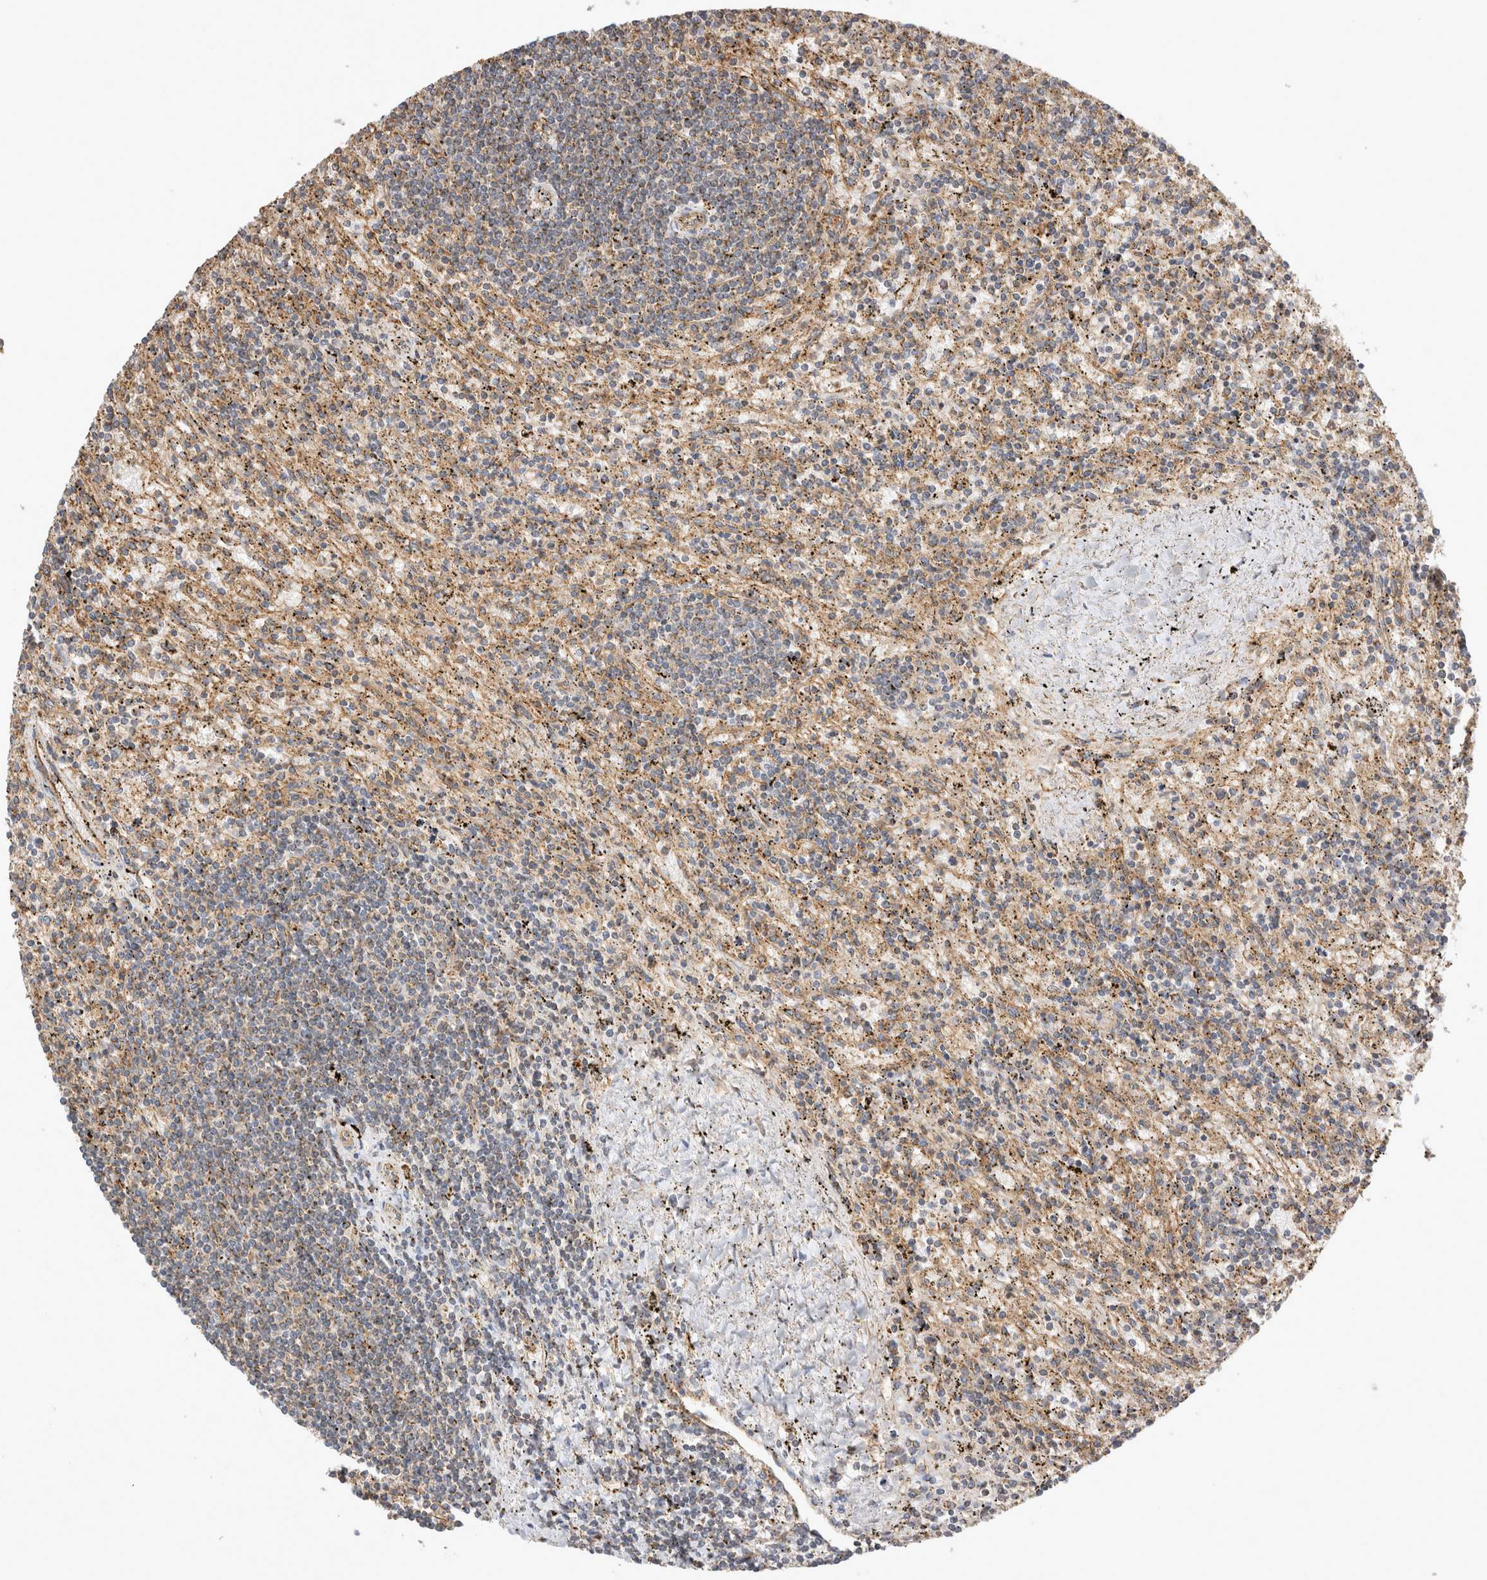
{"staining": {"intensity": "weak", "quantity": "<25%", "location": "cytoplasmic/membranous"}, "tissue": "lymphoma", "cell_type": "Tumor cells", "image_type": "cancer", "snomed": [{"axis": "morphology", "description": "Malignant lymphoma, non-Hodgkin's type, Low grade"}, {"axis": "topography", "description": "Spleen"}], "caption": "This is a histopathology image of immunohistochemistry staining of malignant lymphoma, non-Hodgkin's type (low-grade), which shows no expression in tumor cells.", "gene": "CHMP6", "patient": {"sex": "male", "age": 76}}